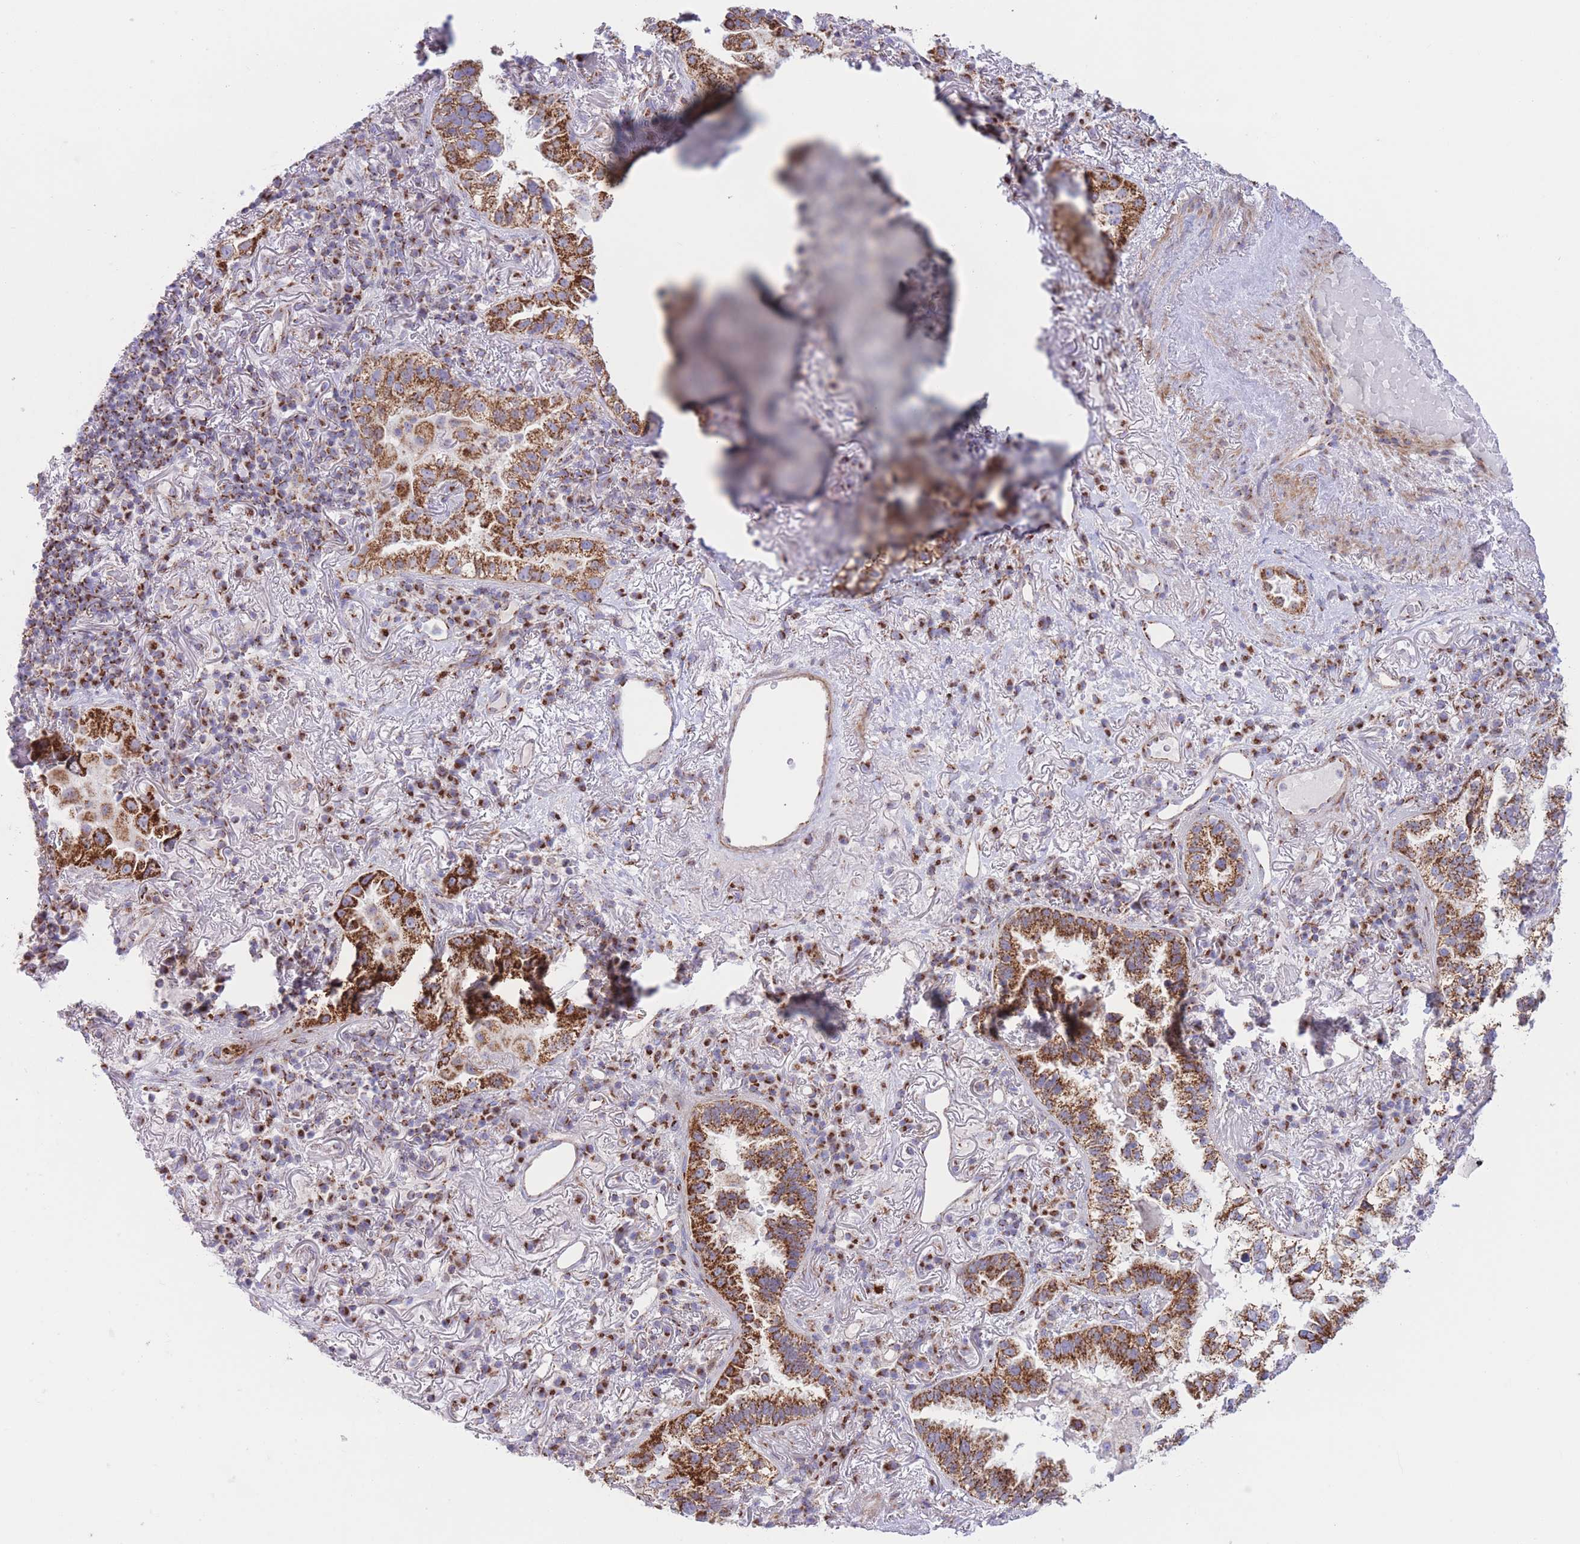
{"staining": {"intensity": "strong", "quantity": ">75%", "location": "cytoplasmic/membranous"}, "tissue": "lung cancer", "cell_type": "Tumor cells", "image_type": "cancer", "snomed": [{"axis": "morphology", "description": "Adenocarcinoma, NOS"}, {"axis": "topography", "description": "Lung"}], "caption": "Protein staining of lung adenocarcinoma tissue reveals strong cytoplasmic/membranous staining in approximately >75% of tumor cells.", "gene": "MPND", "patient": {"sex": "female", "age": 69}}